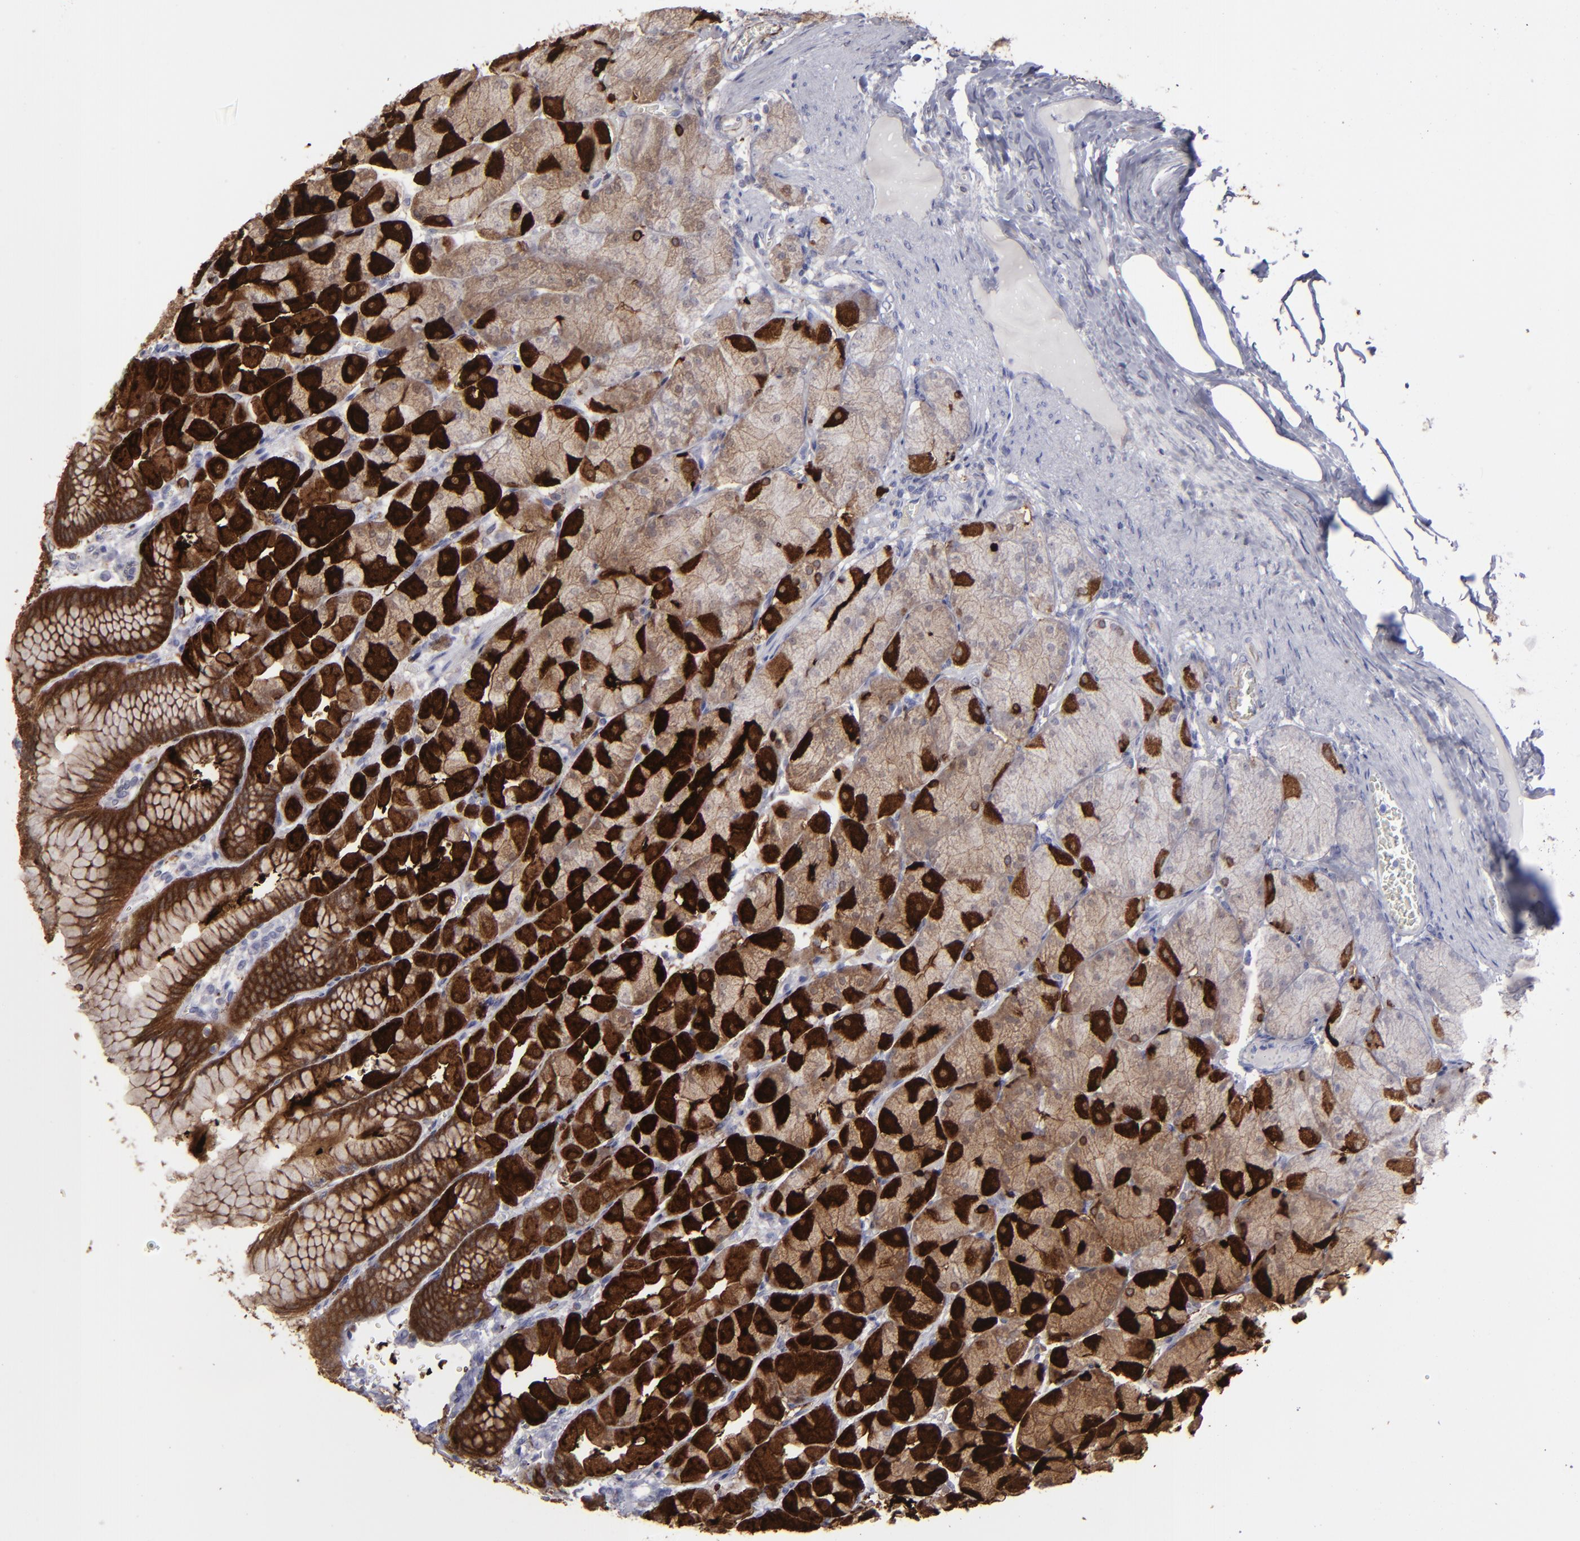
{"staining": {"intensity": "strong", "quantity": ">75%", "location": "cytoplasmic/membranous"}, "tissue": "stomach", "cell_type": "Glandular cells", "image_type": "normal", "snomed": [{"axis": "morphology", "description": "Normal tissue, NOS"}, {"axis": "topography", "description": "Stomach, upper"}], "caption": "Protein analysis of unremarkable stomach reveals strong cytoplasmic/membranous positivity in about >75% of glandular cells.", "gene": "SEMA3G", "patient": {"sex": "female", "age": 56}}